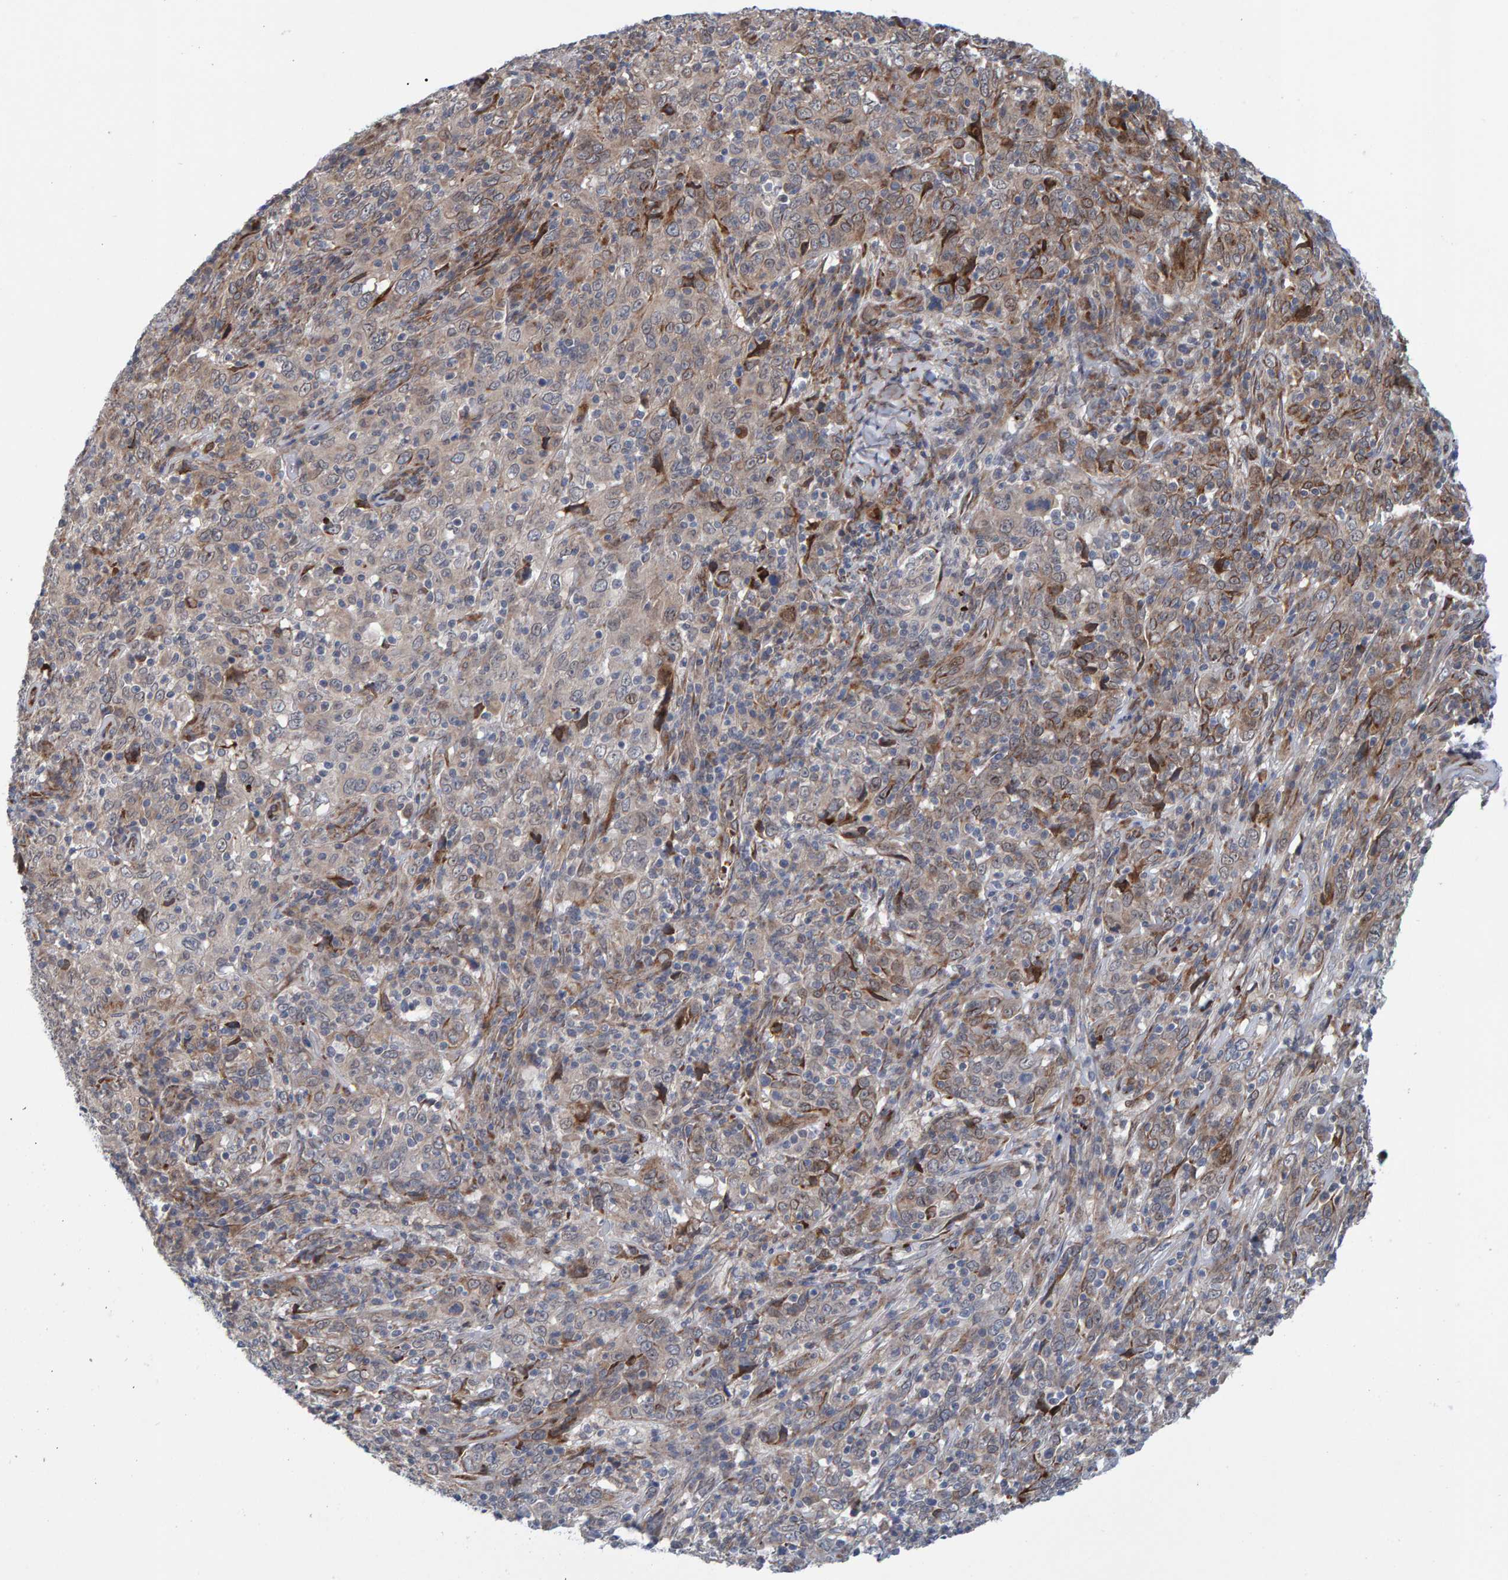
{"staining": {"intensity": "weak", "quantity": ">75%", "location": "cytoplasmic/membranous"}, "tissue": "cervical cancer", "cell_type": "Tumor cells", "image_type": "cancer", "snomed": [{"axis": "morphology", "description": "Squamous cell carcinoma, NOS"}, {"axis": "topography", "description": "Cervix"}], "caption": "Protein expression analysis of cervical cancer (squamous cell carcinoma) exhibits weak cytoplasmic/membranous expression in approximately >75% of tumor cells. The protein is shown in brown color, while the nuclei are stained blue.", "gene": "MFSD6L", "patient": {"sex": "female", "age": 46}}